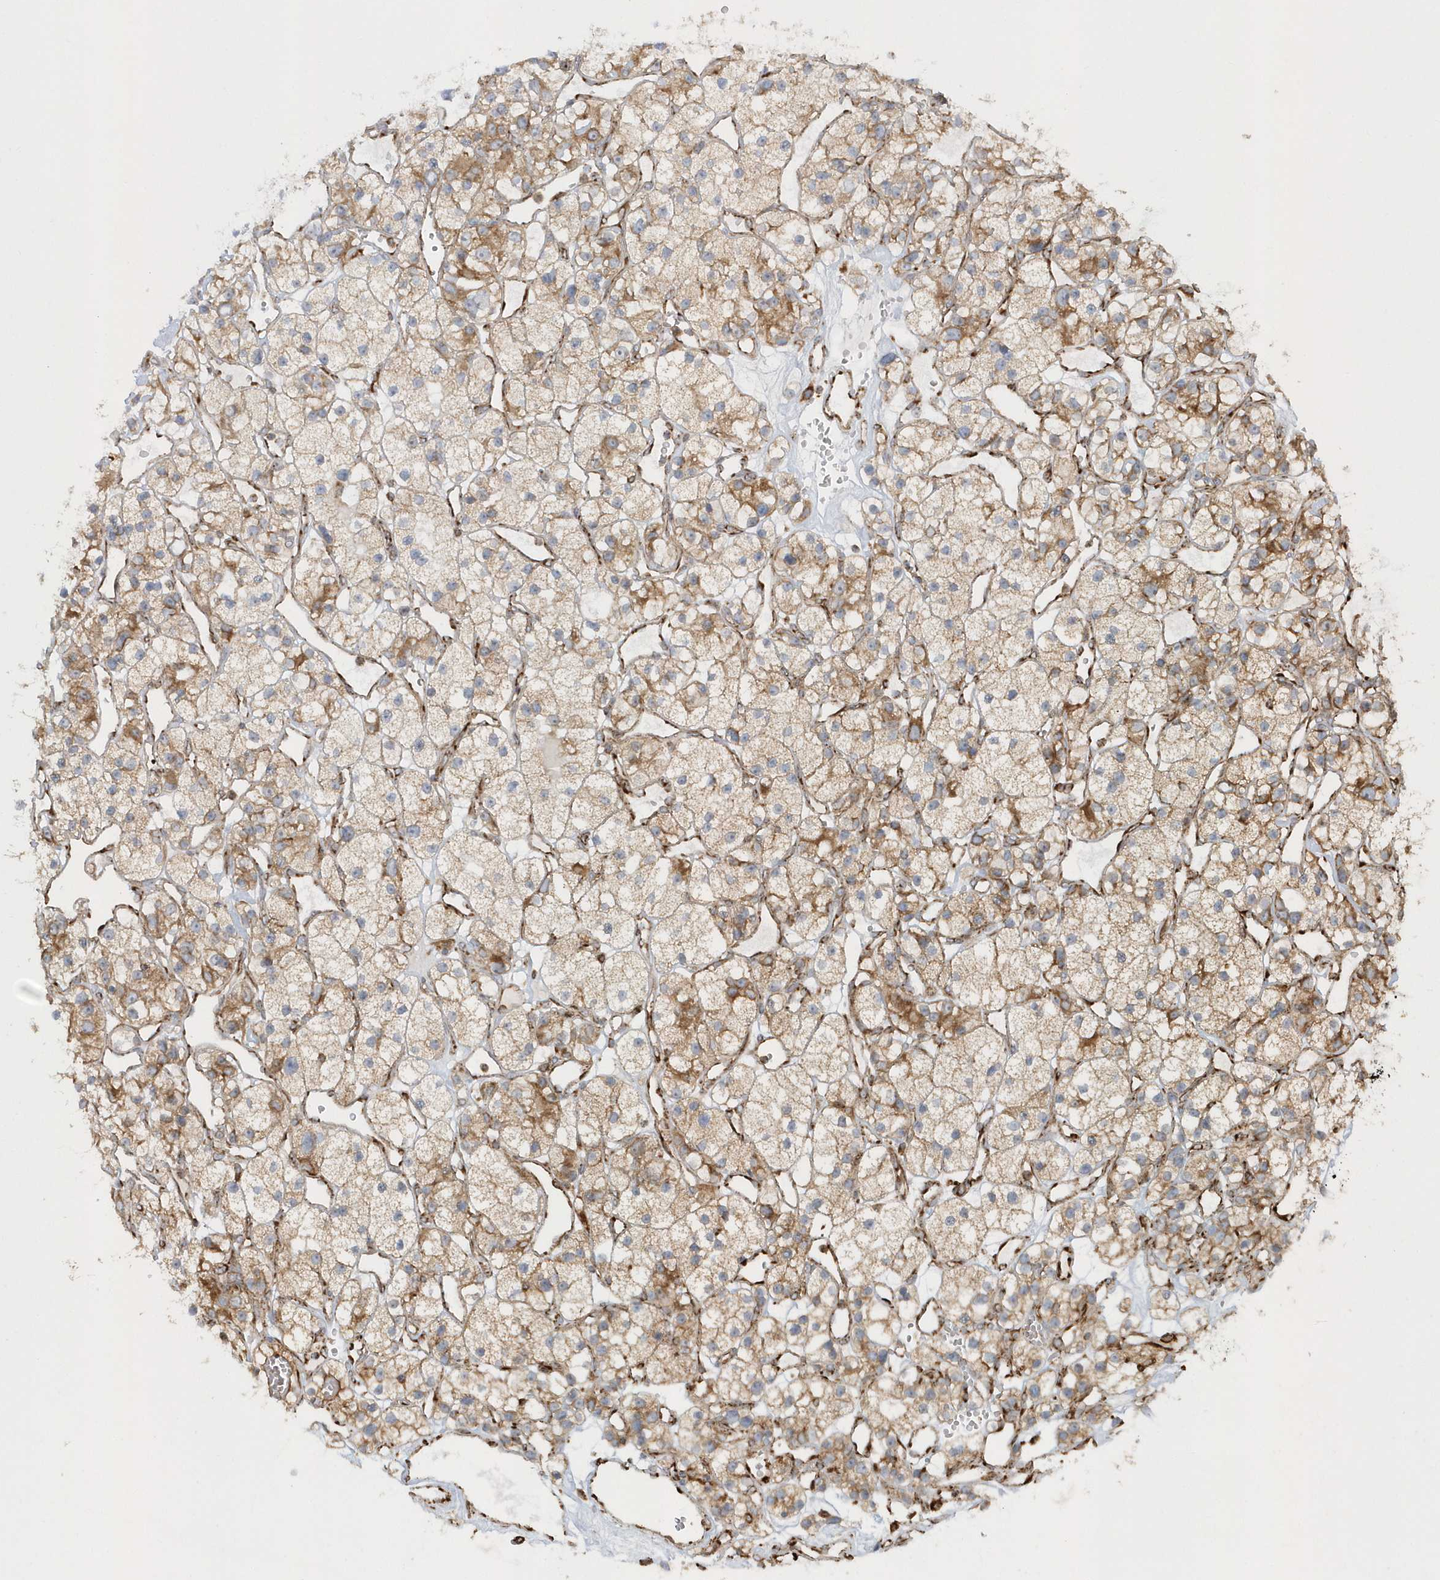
{"staining": {"intensity": "moderate", "quantity": "25%-75%", "location": "cytoplasmic/membranous"}, "tissue": "renal cancer", "cell_type": "Tumor cells", "image_type": "cancer", "snomed": [{"axis": "morphology", "description": "Adenocarcinoma, NOS"}, {"axis": "topography", "description": "Kidney"}], "caption": "The histopathology image exhibits immunohistochemical staining of adenocarcinoma (renal). There is moderate cytoplasmic/membranous staining is seen in approximately 25%-75% of tumor cells.", "gene": "SH3BP2", "patient": {"sex": "female", "age": 57}}